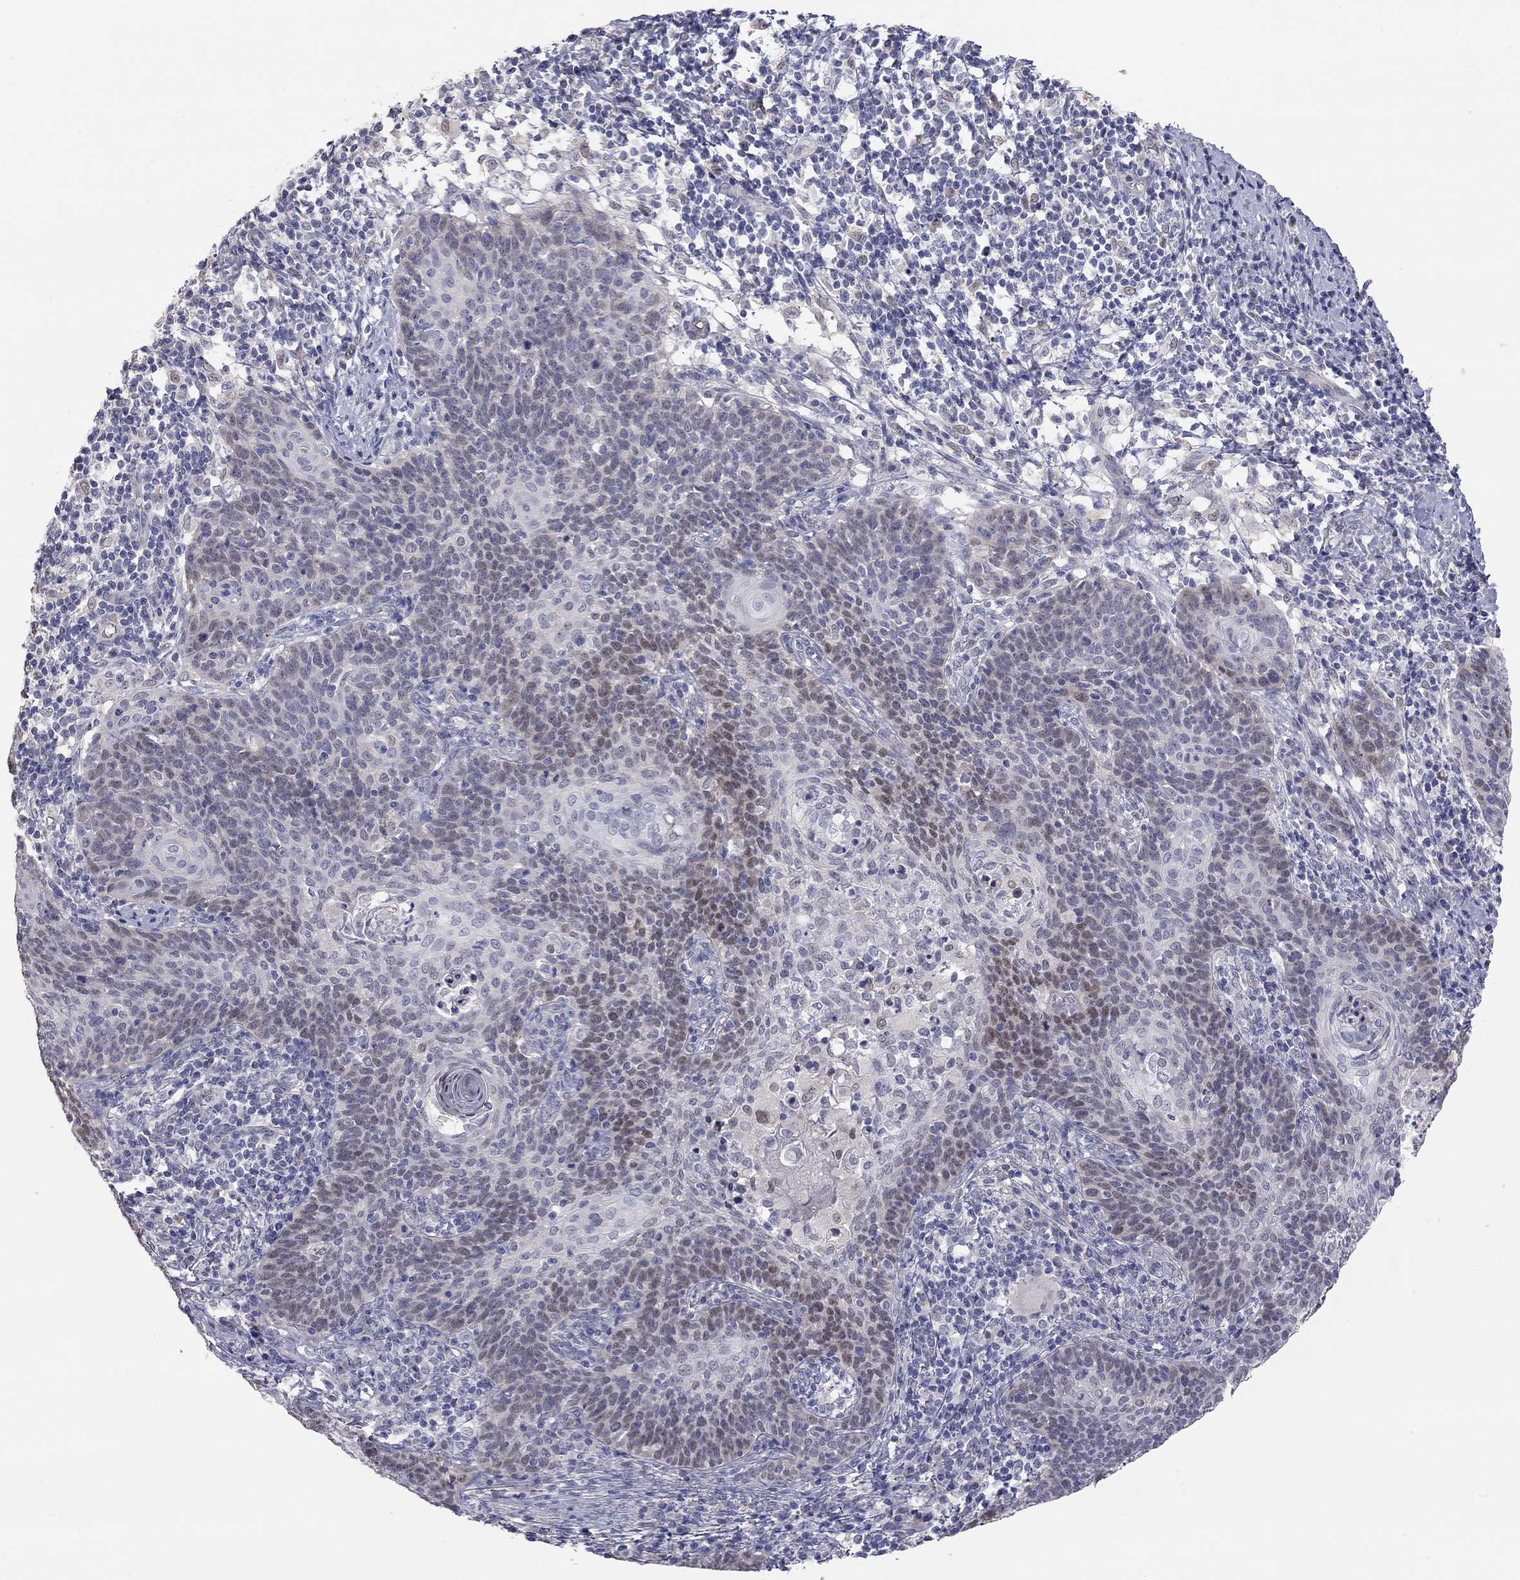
{"staining": {"intensity": "moderate", "quantity": "<25%", "location": "nuclear"}, "tissue": "cervical cancer", "cell_type": "Tumor cells", "image_type": "cancer", "snomed": [{"axis": "morphology", "description": "Squamous cell carcinoma, NOS"}, {"axis": "topography", "description": "Cervix"}], "caption": "IHC photomicrograph of neoplastic tissue: squamous cell carcinoma (cervical) stained using immunohistochemistry displays low levels of moderate protein expression localized specifically in the nuclear of tumor cells, appearing as a nuclear brown color.", "gene": "PAPSS2", "patient": {"sex": "female", "age": 39}}